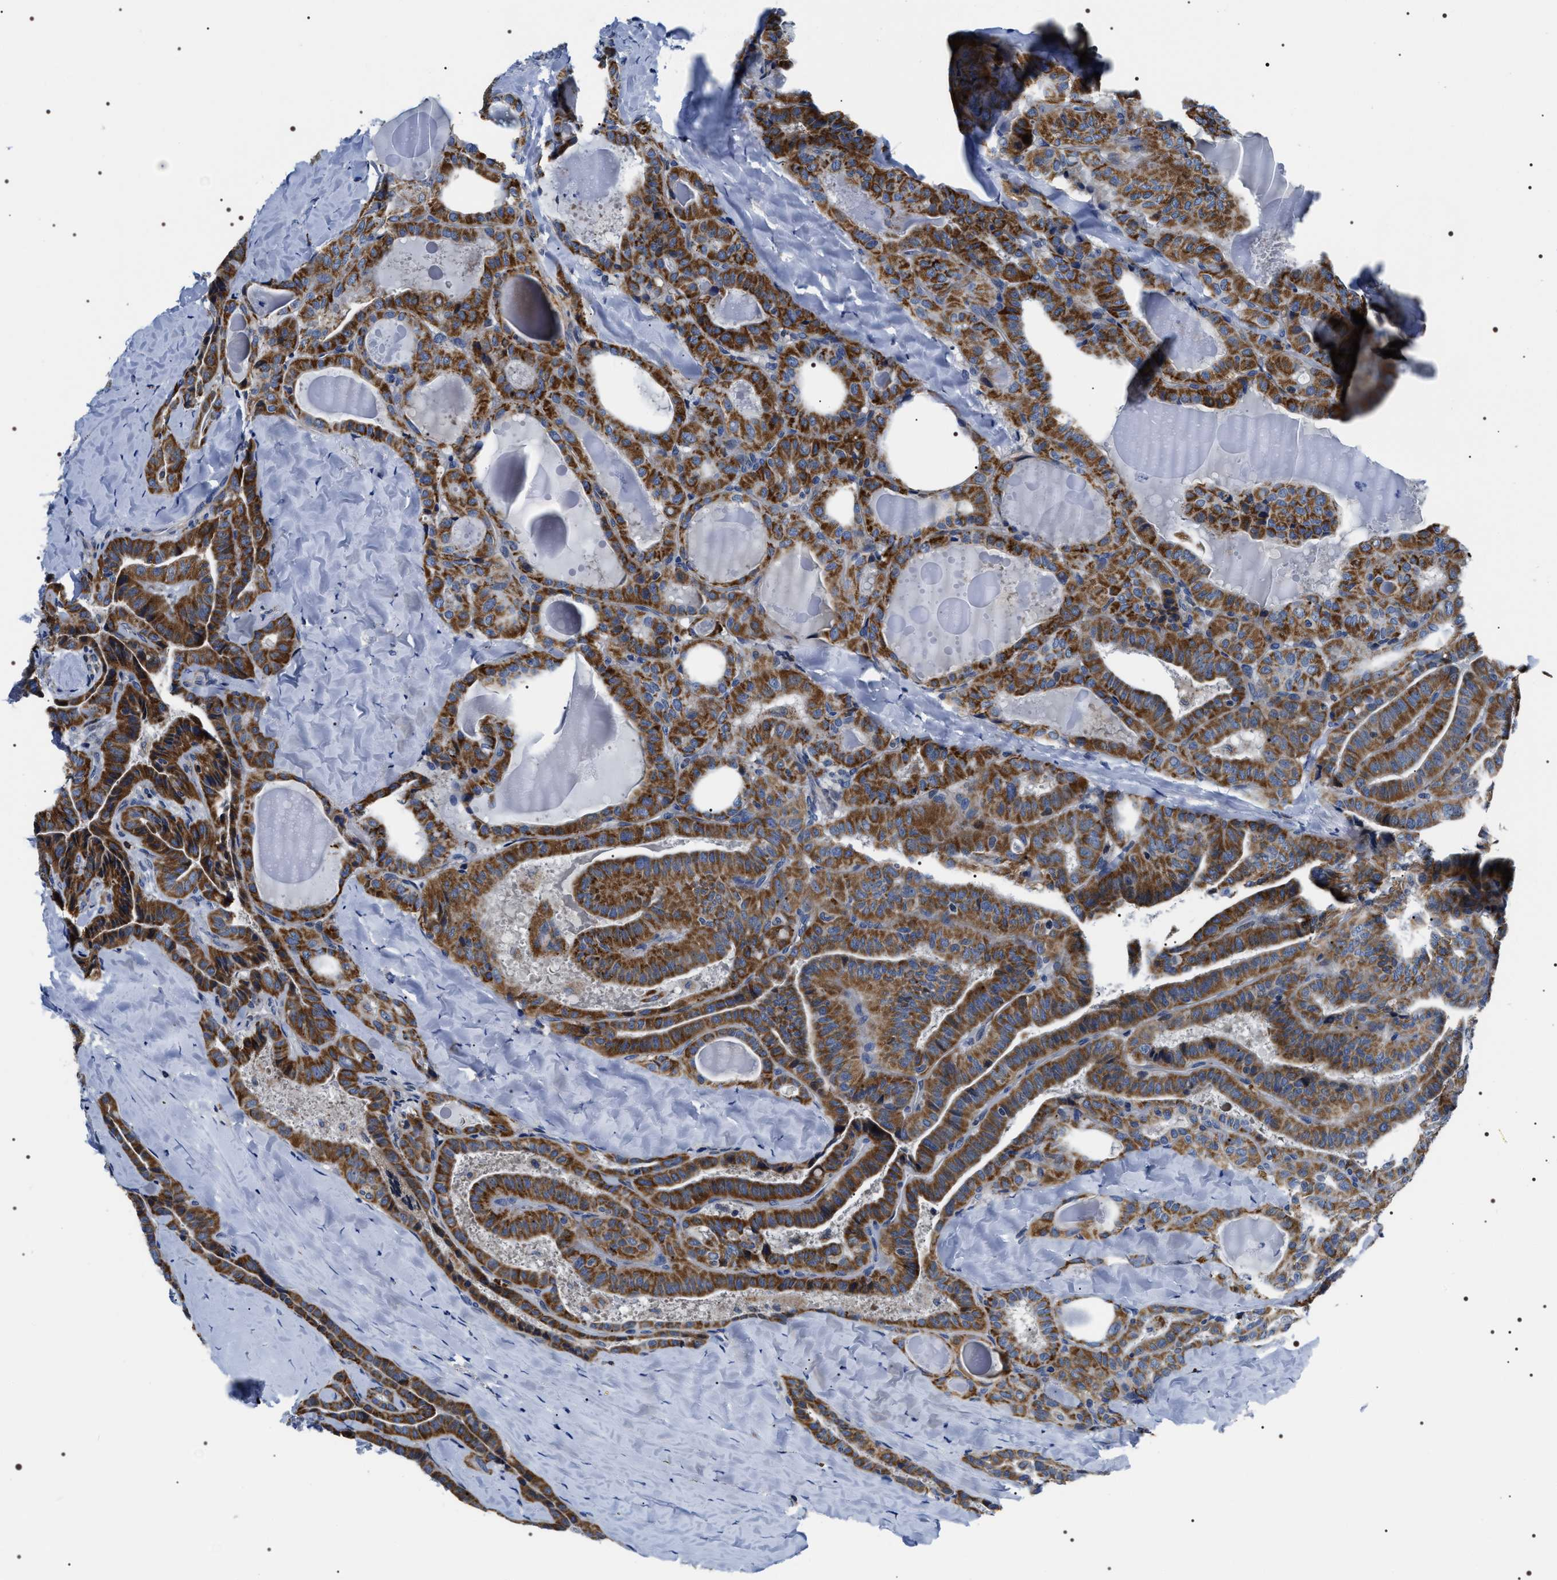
{"staining": {"intensity": "strong", "quantity": ">75%", "location": "cytoplasmic/membranous"}, "tissue": "thyroid cancer", "cell_type": "Tumor cells", "image_type": "cancer", "snomed": [{"axis": "morphology", "description": "Papillary adenocarcinoma, NOS"}, {"axis": "topography", "description": "Thyroid gland"}], "caption": "Thyroid cancer stained with a protein marker demonstrates strong staining in tumor cells.", "gene": "NTMT1", "patient": {"sex": "male", "age": 77}}